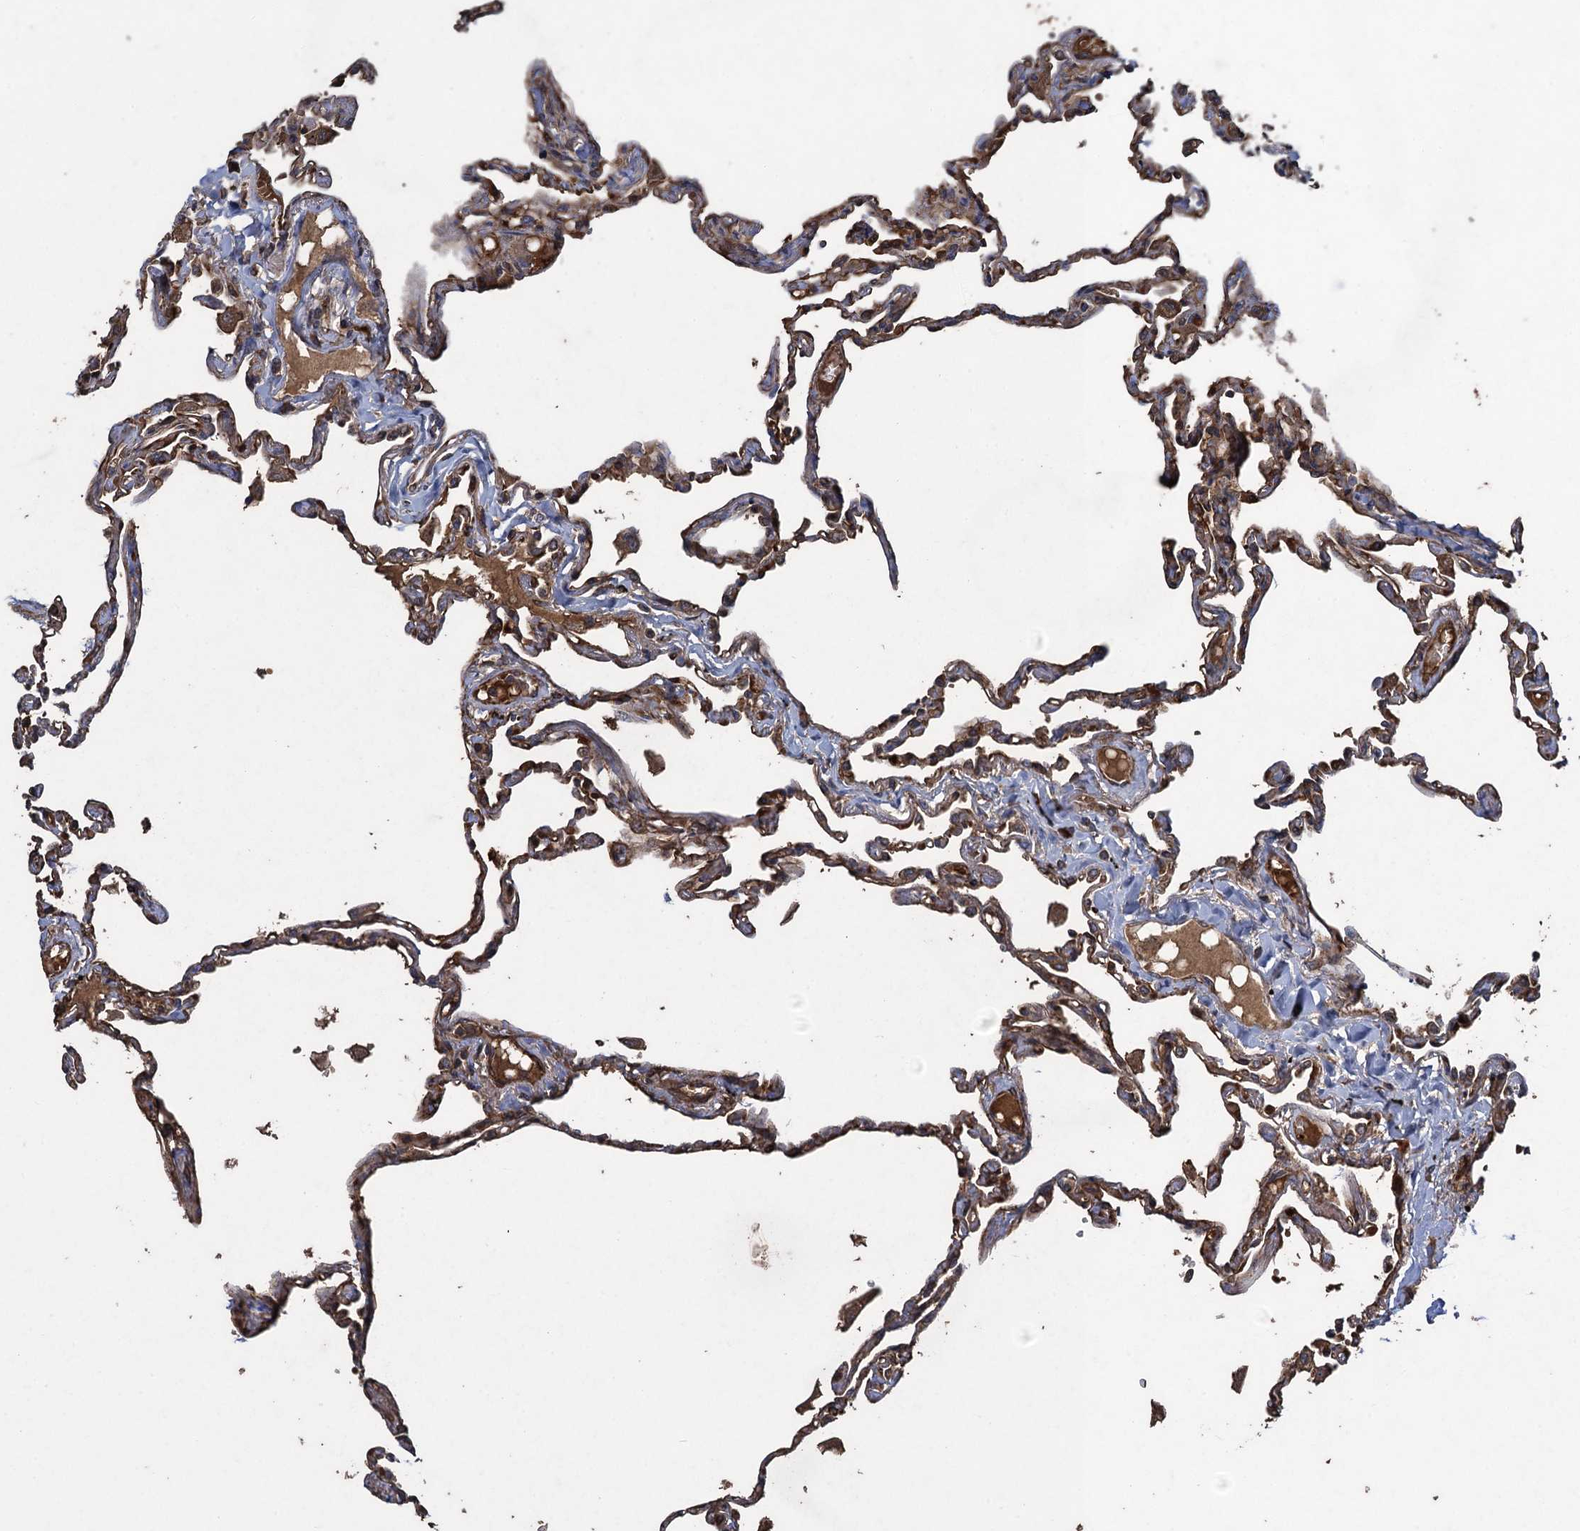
{"staining": {"intensity": "moderate", "quantity": ">75%", "location": "cytoplasmic/membranous"}, "tissue": "lung", "cell_type": "Alveolar cells", "image_type": "normal", "snomed": [{"axis": "morphology", "description": "Normal tissue, NOS"}, {"axis": "topography", "description": "Lung"}], "caption": "Normal lung reveals moderate cytoplasmic/membranous expression in about >75% of alveolar cells, visualized by immunohistochemistry. (brown staining indicates protein expression, while blue staining denotes nuclei).", "gene": "TXNDC11", "patient": {"sex": "female", "age": 67}}